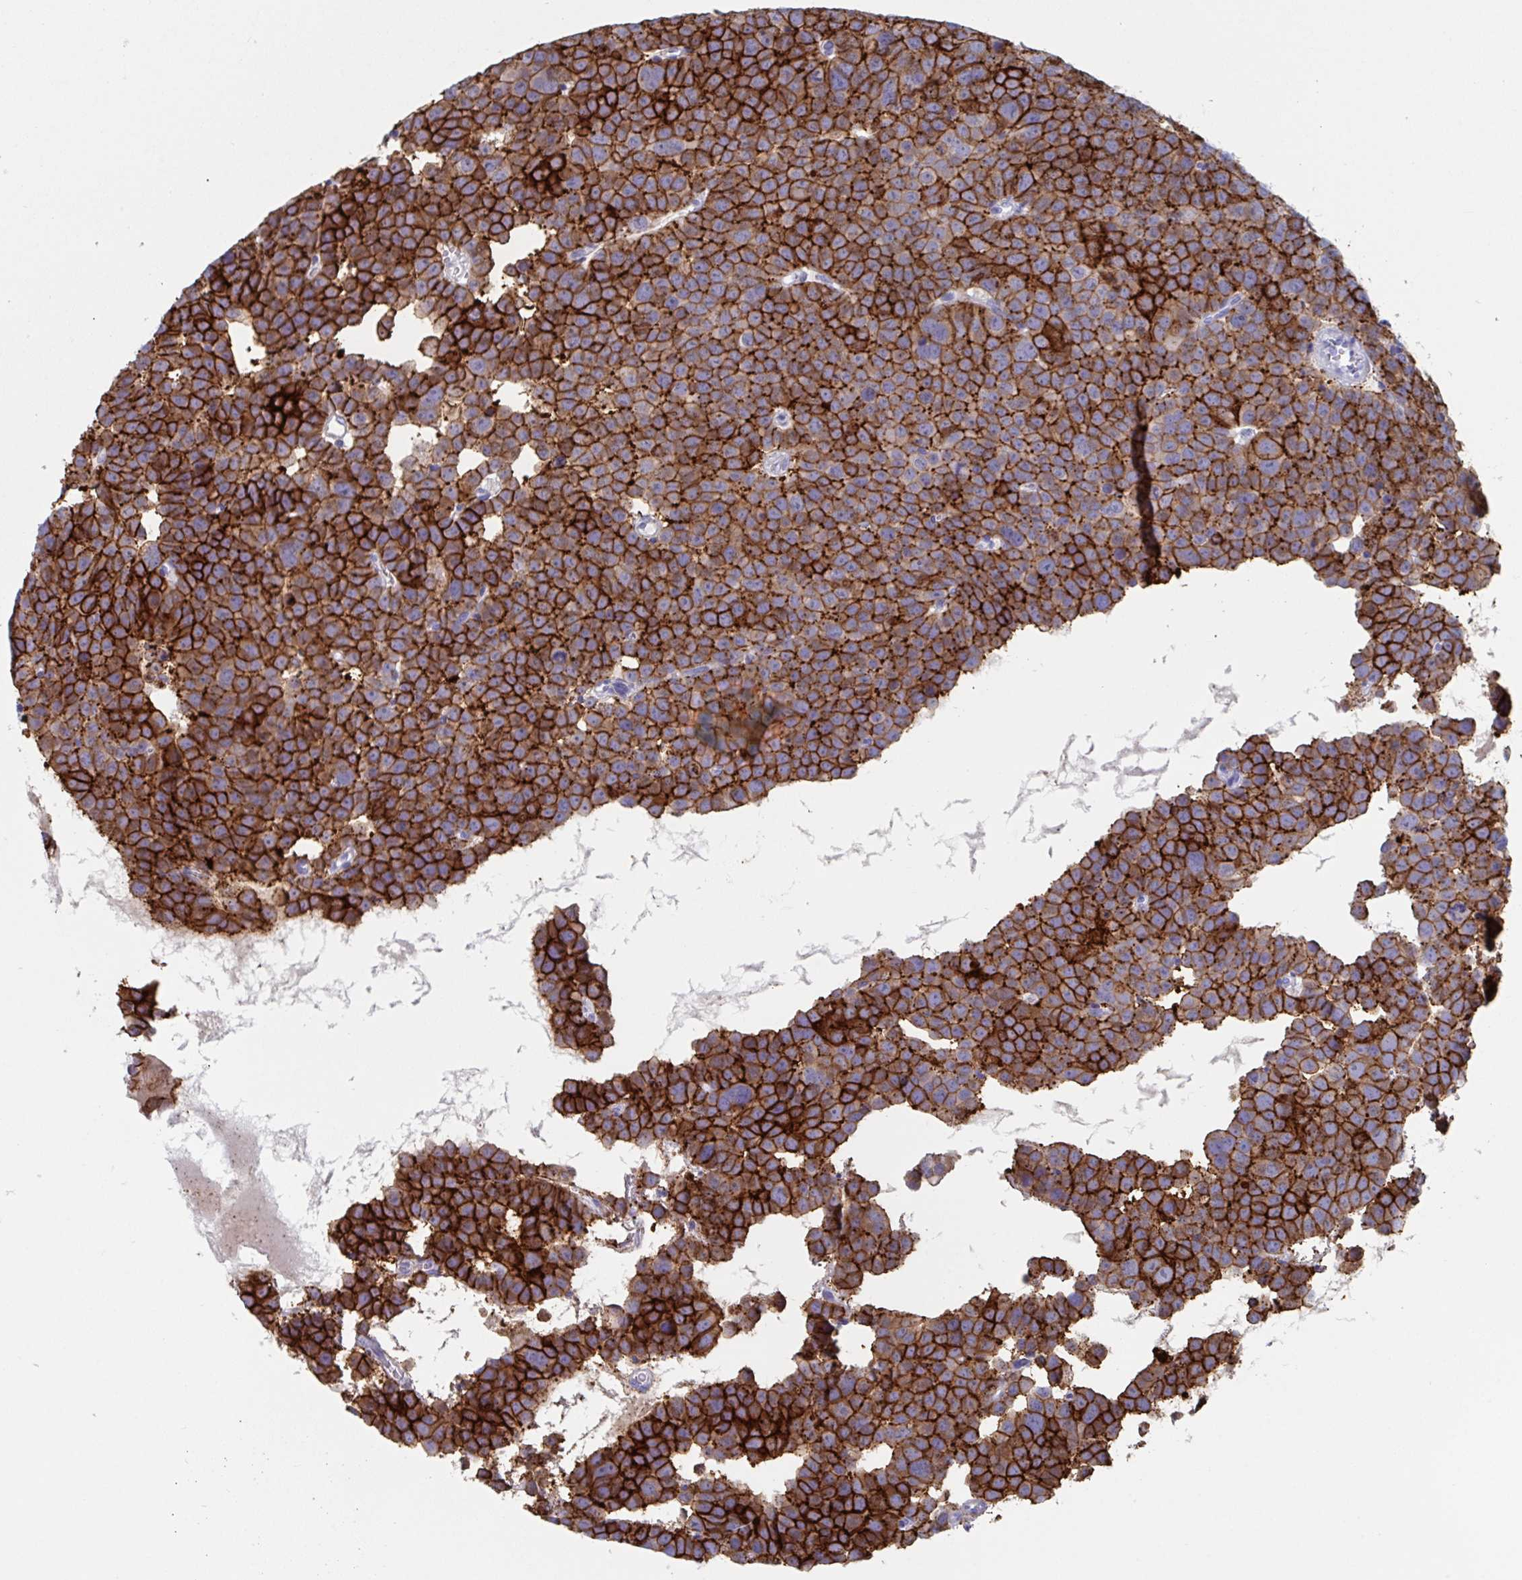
{"staining": {"intensity": "strong", "quantity": ">75%", "location": "cytoplasmic/membranous"}, "tissue": "testis cancer", "cell_type": "Tumor cells", "image_type": "cancer", "snomed": [{"axis": "morphology", "description": "Seminoma, NOS"}, {"axis": "topography", "description": "Testis"}], "caption": "This histopathology image shows testis seminoma stained with immunohistochemistry (IHC) to label a protein in brown. The cytoplasmic/membranous of tumor cells show strong positivity for the protein. Nuclei are counter-stained blue.", "gene": "DPEP3", "patient": {"sex": "male", "age": 71}}